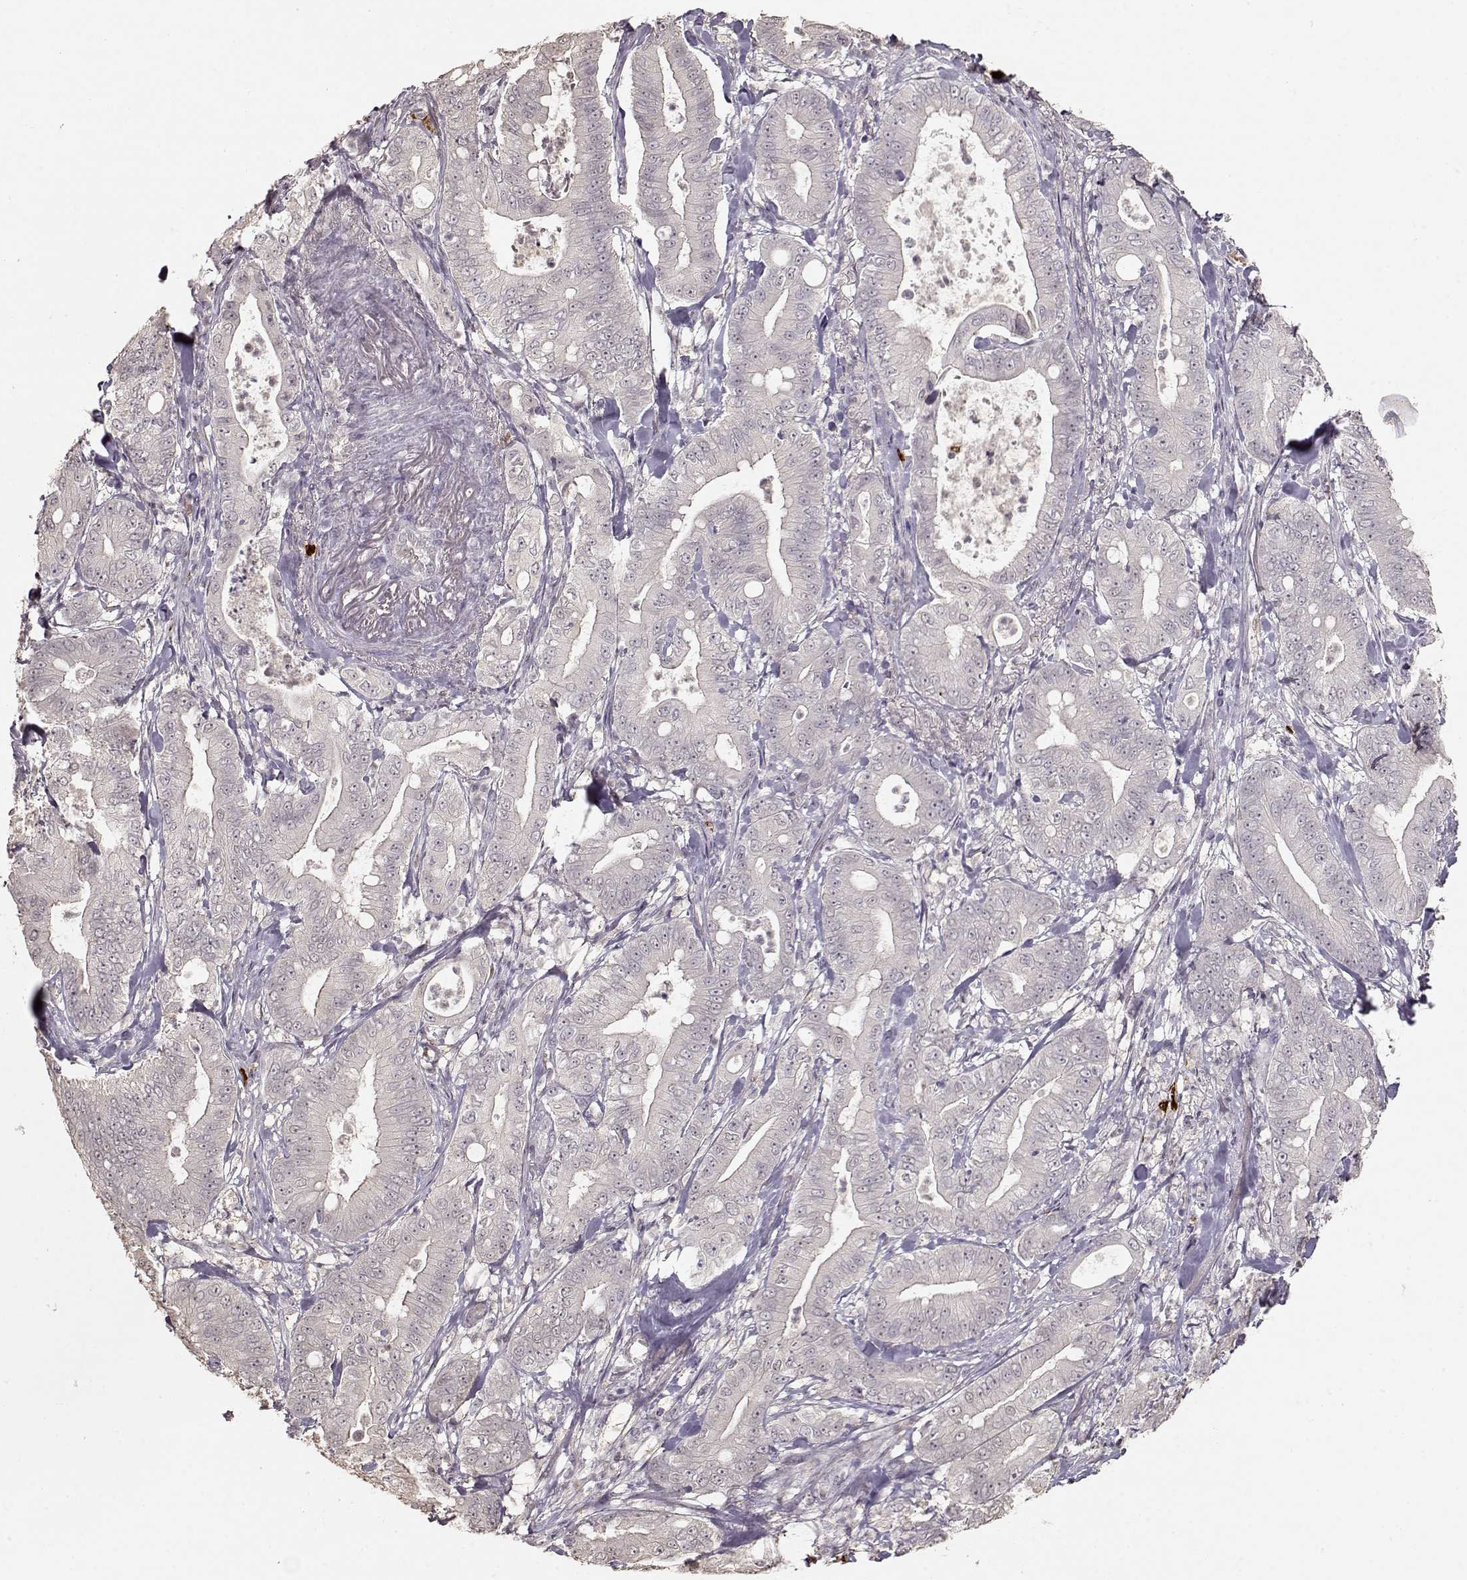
{"staining": {"intensity": "negative", "quantity": "none", "location": "none"}, "tissue": "pancreatic cancer", "cell_type": "Tumor cells", "image_type": "cancer", "snomed": [{"axis": "morphology", "description": "Adenocarcinoma, NOS"}, {"axis": "topography", "description": "Pancreas"}], "caption": "The histopathology image displays no staining of tumor cells in pancreatic adenocarcinoma.", "gene": "S100B", "patient": {"sex": "male", "age": 71}}